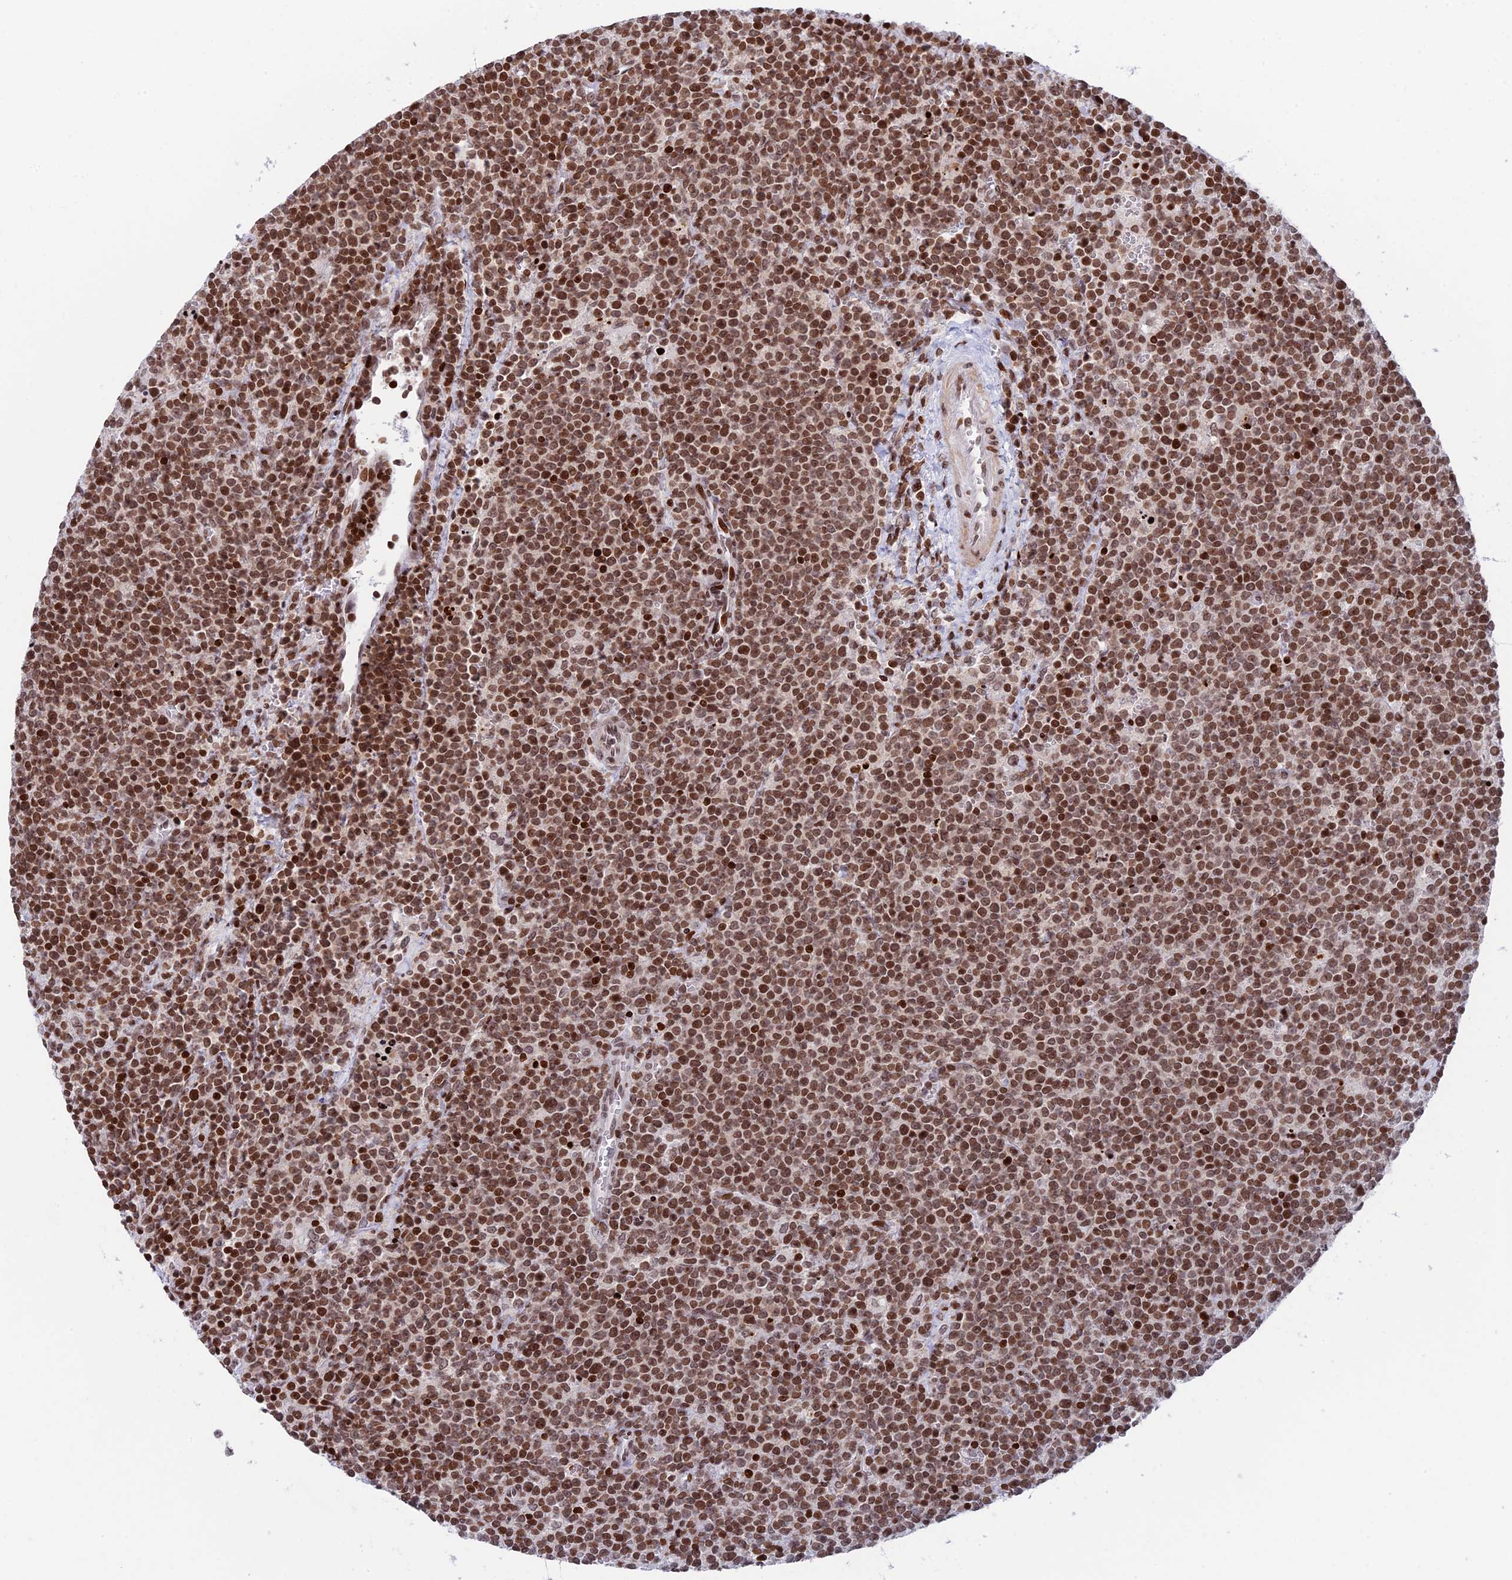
{"staining": {"intensity": "moderate", "quantity": ">75%", "location": "nuclear"}, "tissue": "lymphoma", "cell_type": "Tumor cells", "image_type": "cancer", "snomed": [{"axis": "morphology", "description": "Malignant lymphoma, non-Hodgkin's type, High grade"}, {"axis": "topography", "description": "Lymph node"}], "caption": "Immunohistochemistry (IHC) micrograph of human lymphoma stained for a protein (brown), which reveals medium levels of moderate nuclear expression in about >75% of tumor cells.", "gene": "RPAP1", "patient": {"sex": "male", "age": 61}}